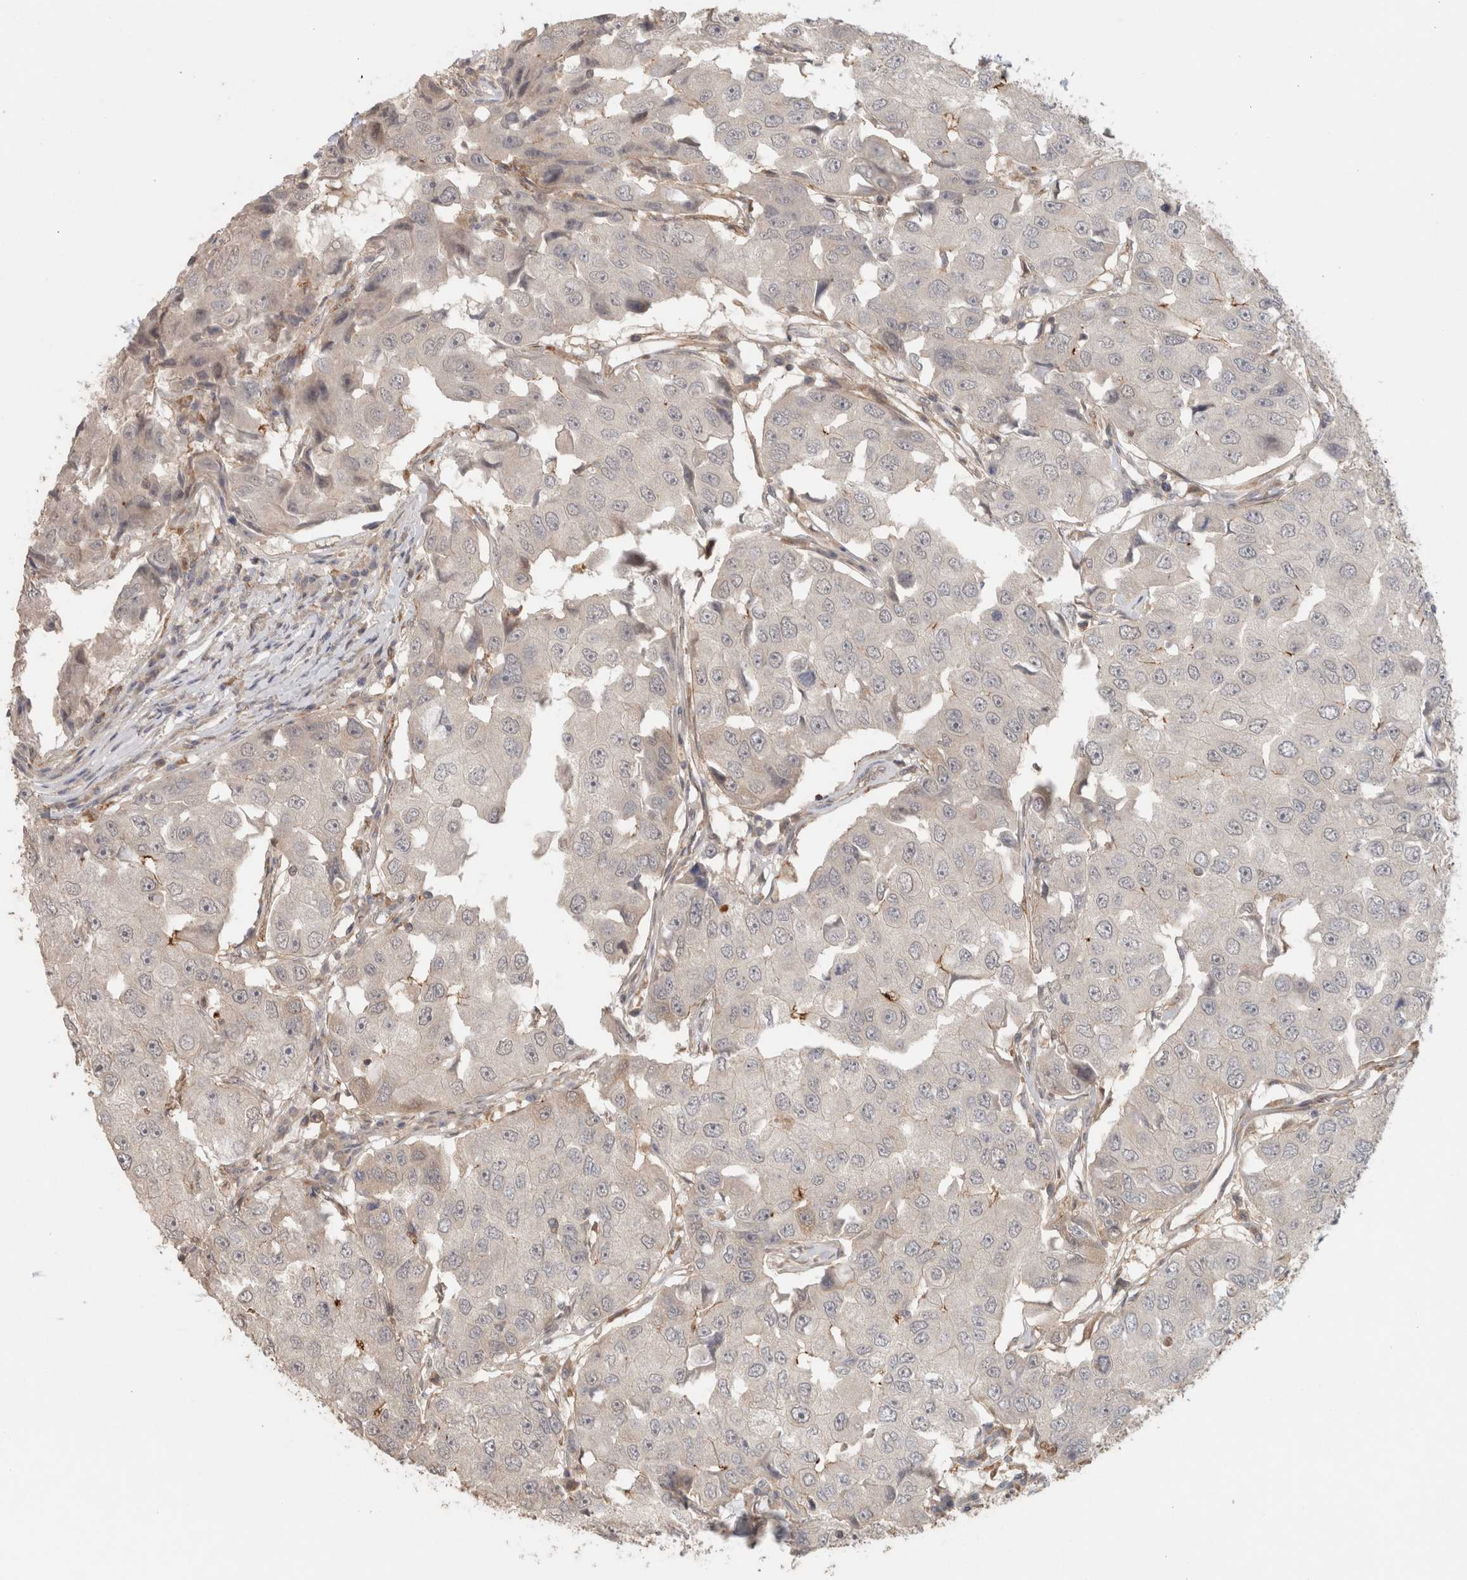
{"staining": {"intensity": "negative", "quantity": "none", "location": "none"}, "tissue": "breast cancer", "cell_type": "Tumor cells", "image_type": "cancer", "snomed": [{"axis": "morphology", "description": "Duct carcinoma"}, {"axis": "topography", "description": "Breast"}], "caption": "IHC of breast cancer reveals no staining in tumor cells.", "gene": "HSPG2", "patient": {"sex": "female", "age": 27}}